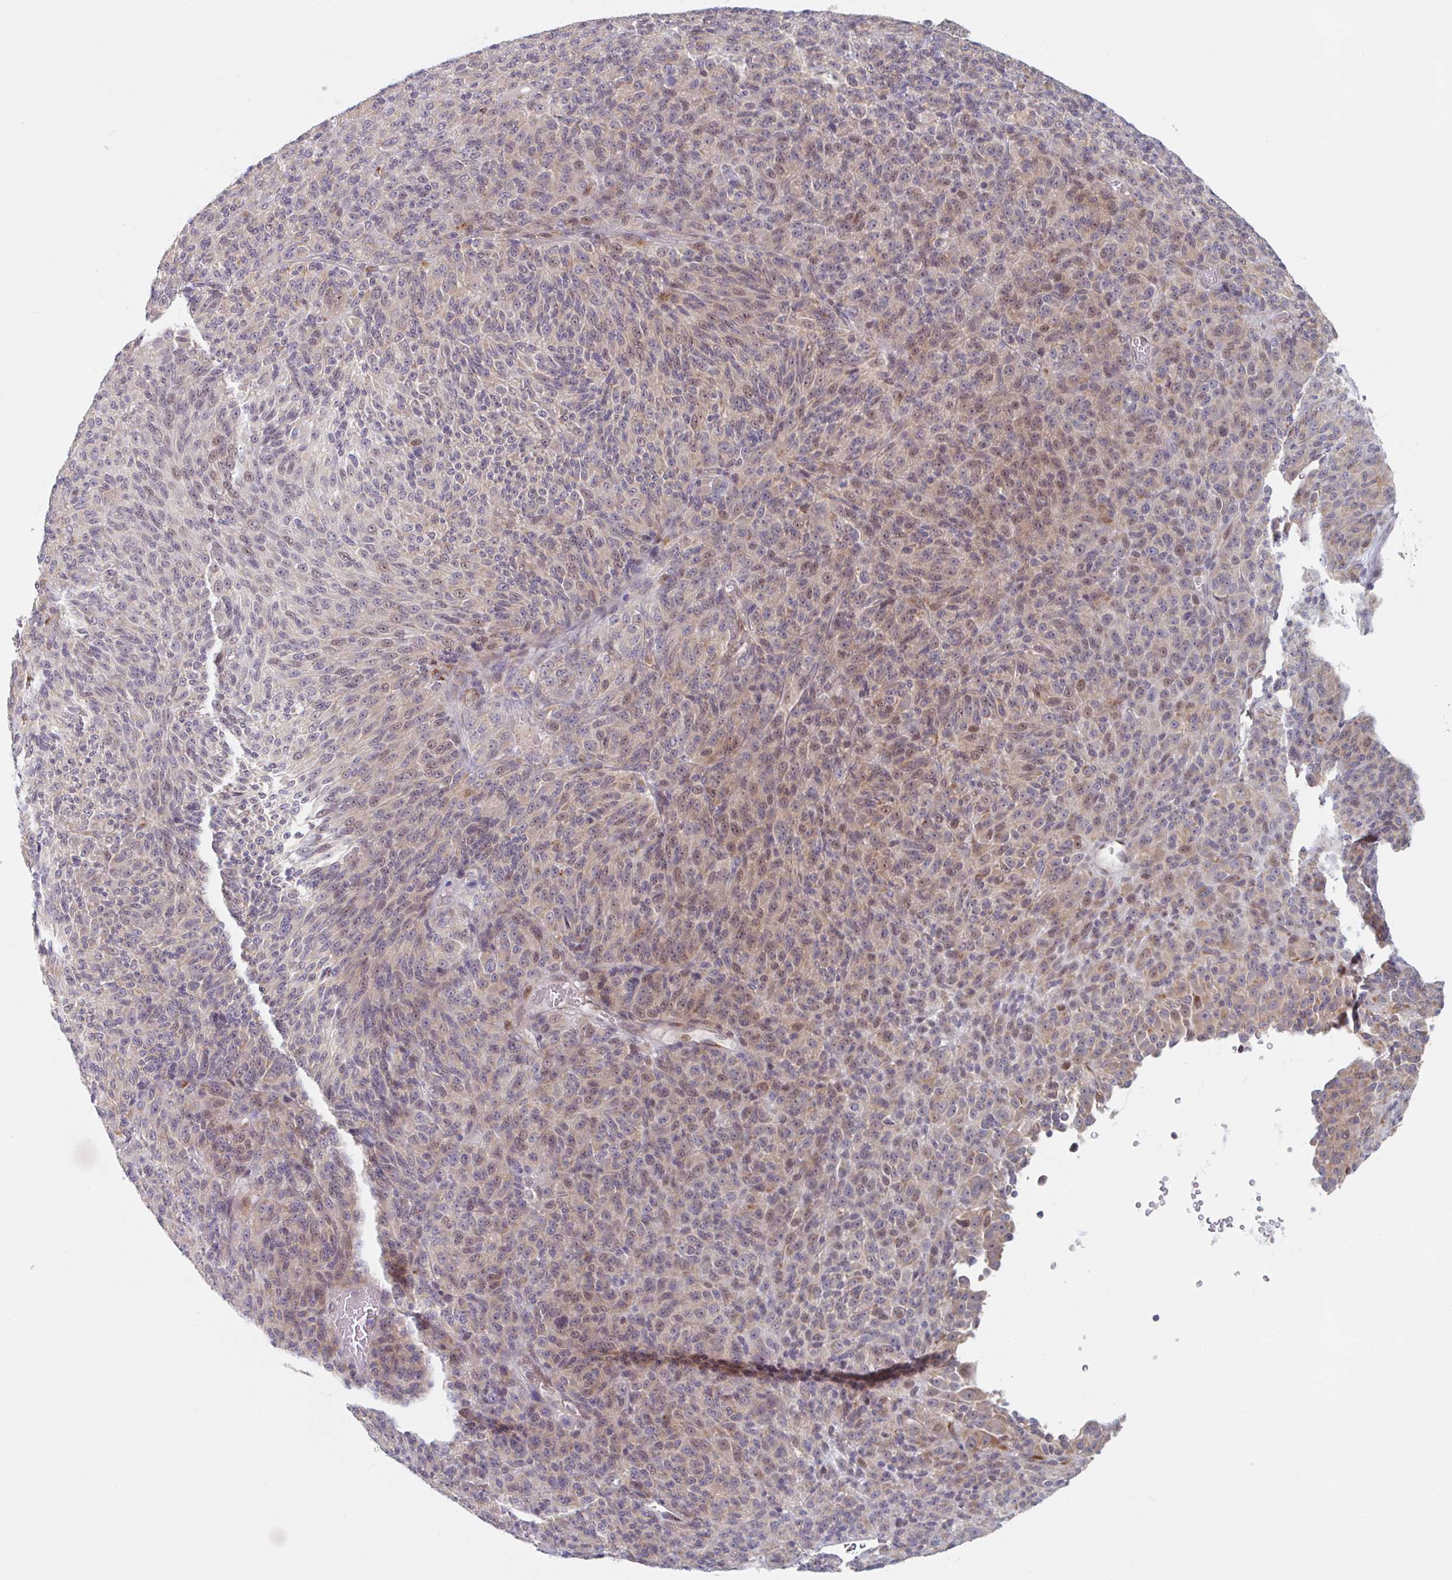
{"staining": {"intensity": "weak", "quantity": "<25%", "location": "nuclear"}, "tissue": "melanoma", "cell_type": "Tumor cells", "image_type": "cancer", "snomed": [{"axis": "morphology", "description": "Malignant melanoma, Metastatic site"}, {"axis": "topography", "description": "Brain"}], "caption": "This is an IHC micrograph of human melanoma. There is no expression in tumor cells.", "gene": "TRAPPC10", "patient": {"sex": "female", "age": 56}}